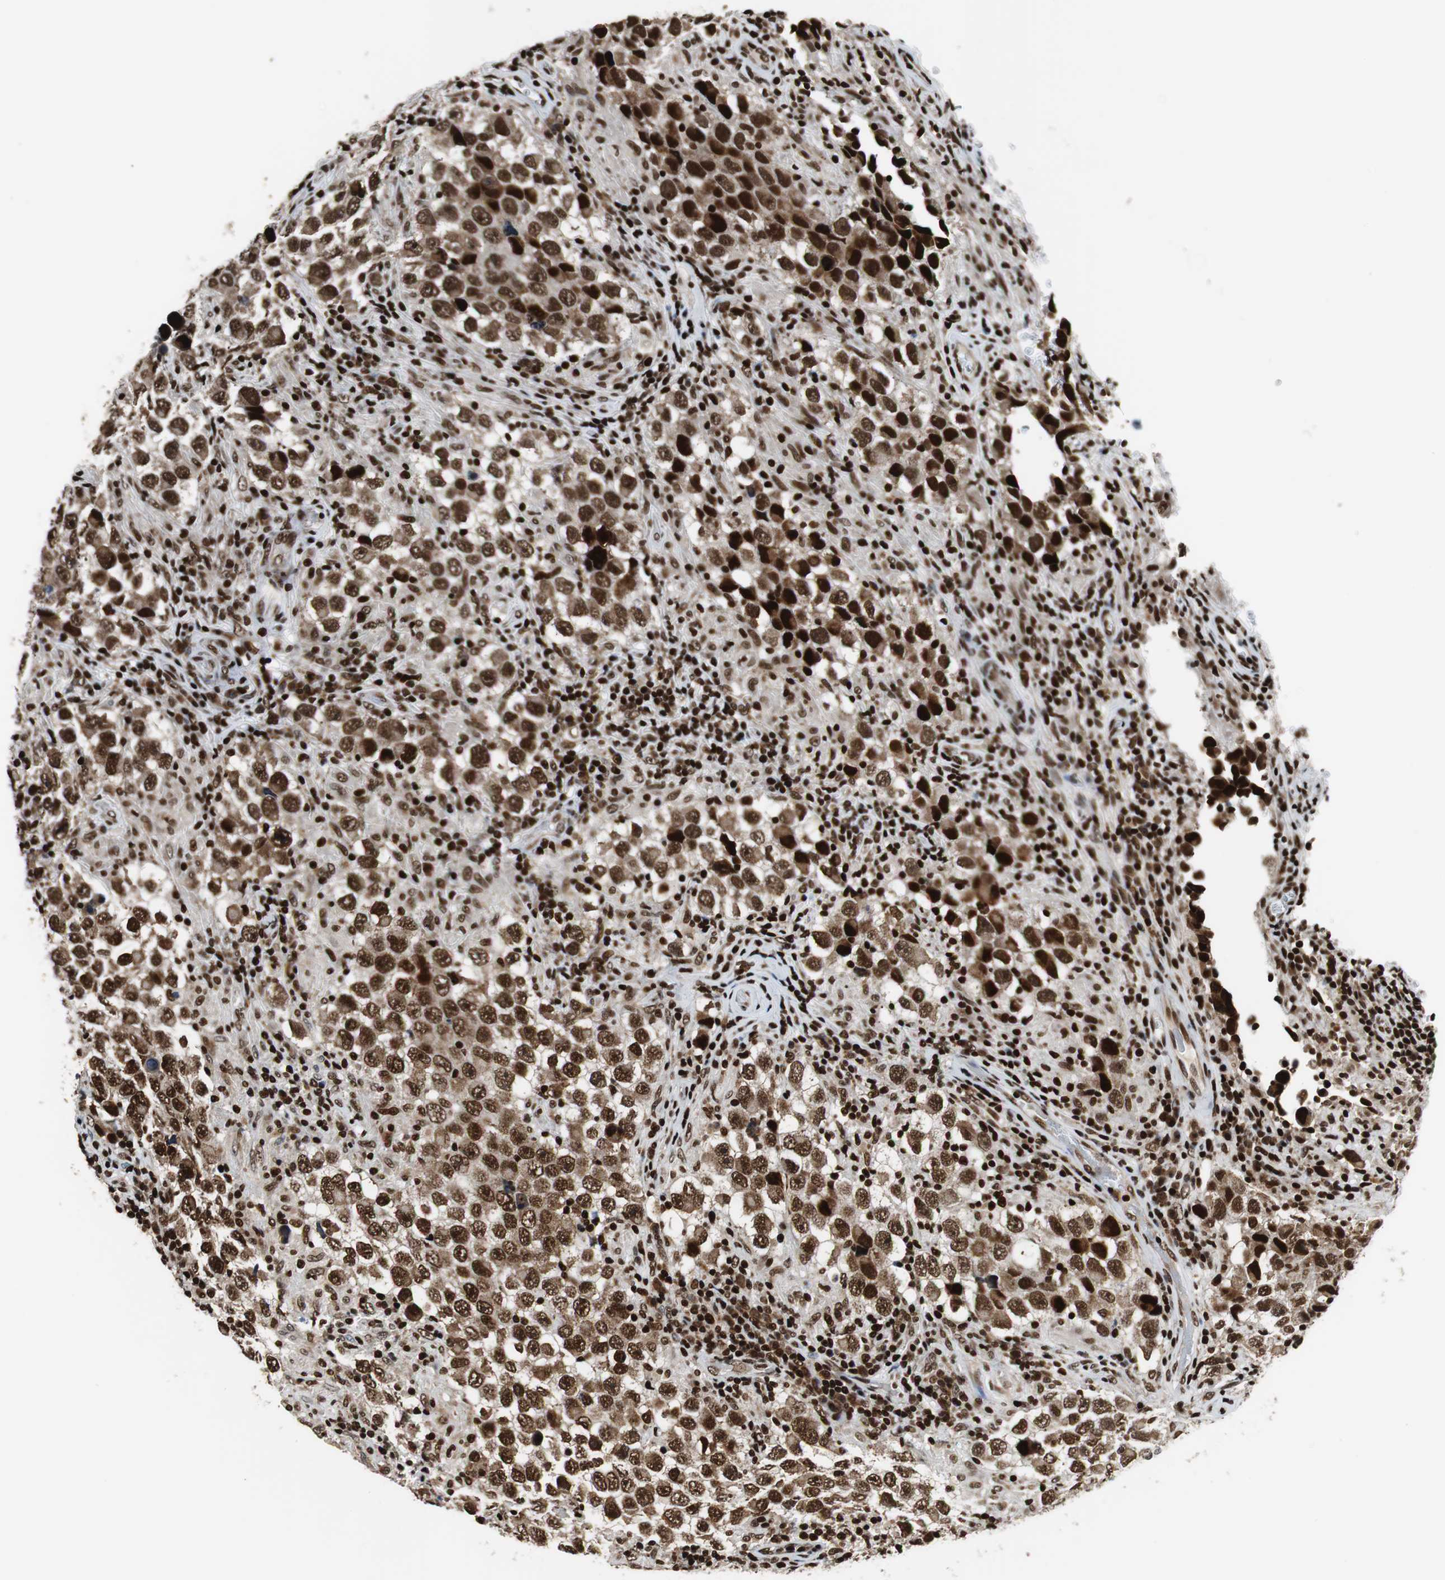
{"staining": {"intensity": "strong", "quantity": ">75%", "location": "nuclear"}, "tissue": "testis cancer", "cell_type": "Tumor cells", "image_type": "cancer", "snomed": [{"axis": "morphology", "description": "Carcinoma, Embryonal, NOS"}, {"axis": "topography", "description": "Testis"}], "caption": "Immunohistochemistry (IHC) (DAB) staining of human testis embryonal carcinoma reveals strong nuclear protein positivity in about >75% of tumor cells.", "gene": "HDAC1", "patient": {"sex": "male", "age": 21}}